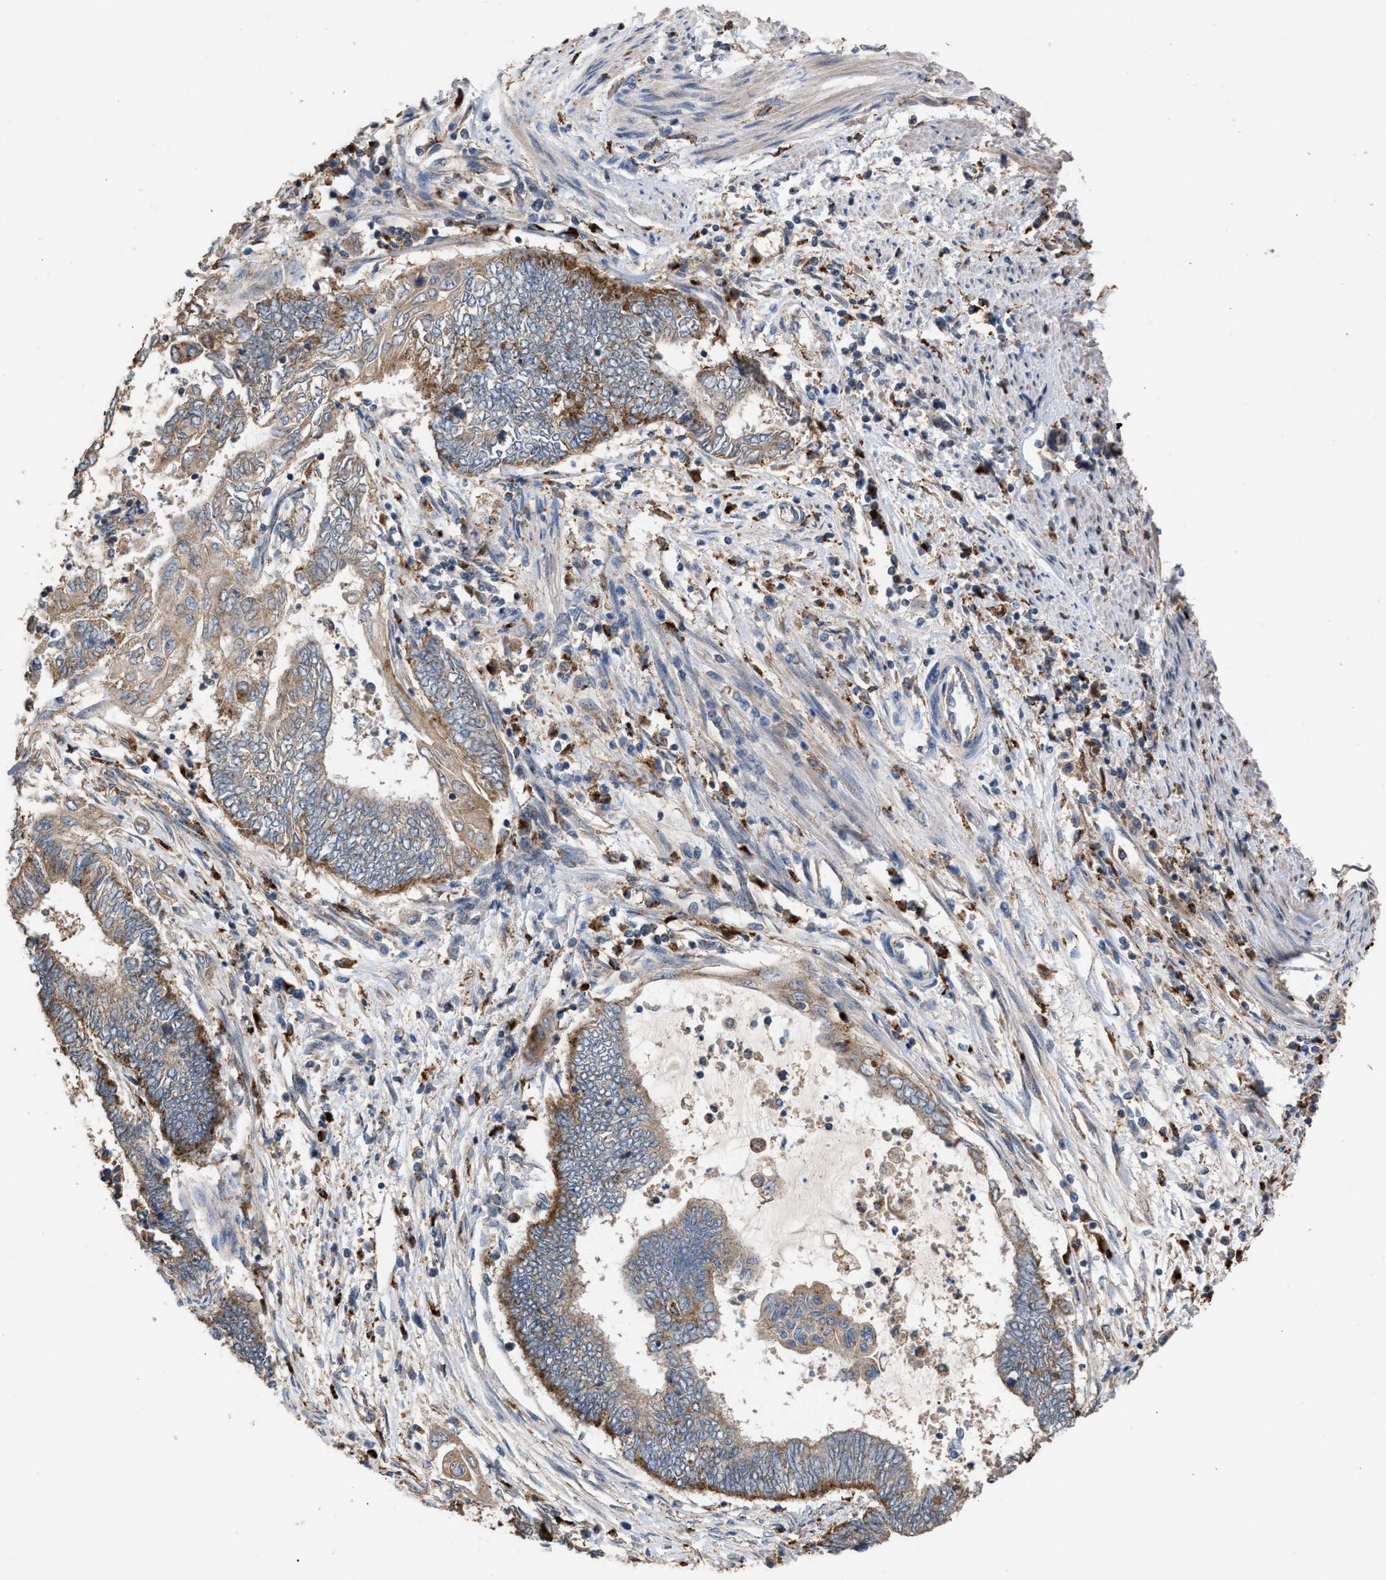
{"staining": {"intensity": "moderate", "quantity": ">75%", "location": "cytoplasmic/membranous"}, "tissue": "endometrial cancer", "cell_type": "Tumor cells", "image_type": "cancer", "snomed": [{"axis": "morphology", "description": "Adenocarcinoma, NOS"}, {"axis": "topography", "description": "Uterus"}, {"axis": "topography", "description": "Endometrium"}], "caption": "Human adenocarcinoma (endometrial) stained for a protein (brown) exhibits moderate cytoplasmic/membranous positive expression in approximately >75% of tumor cells.", "gene": "ELMO3", "patient": {"sex": "female", "age": 70}}